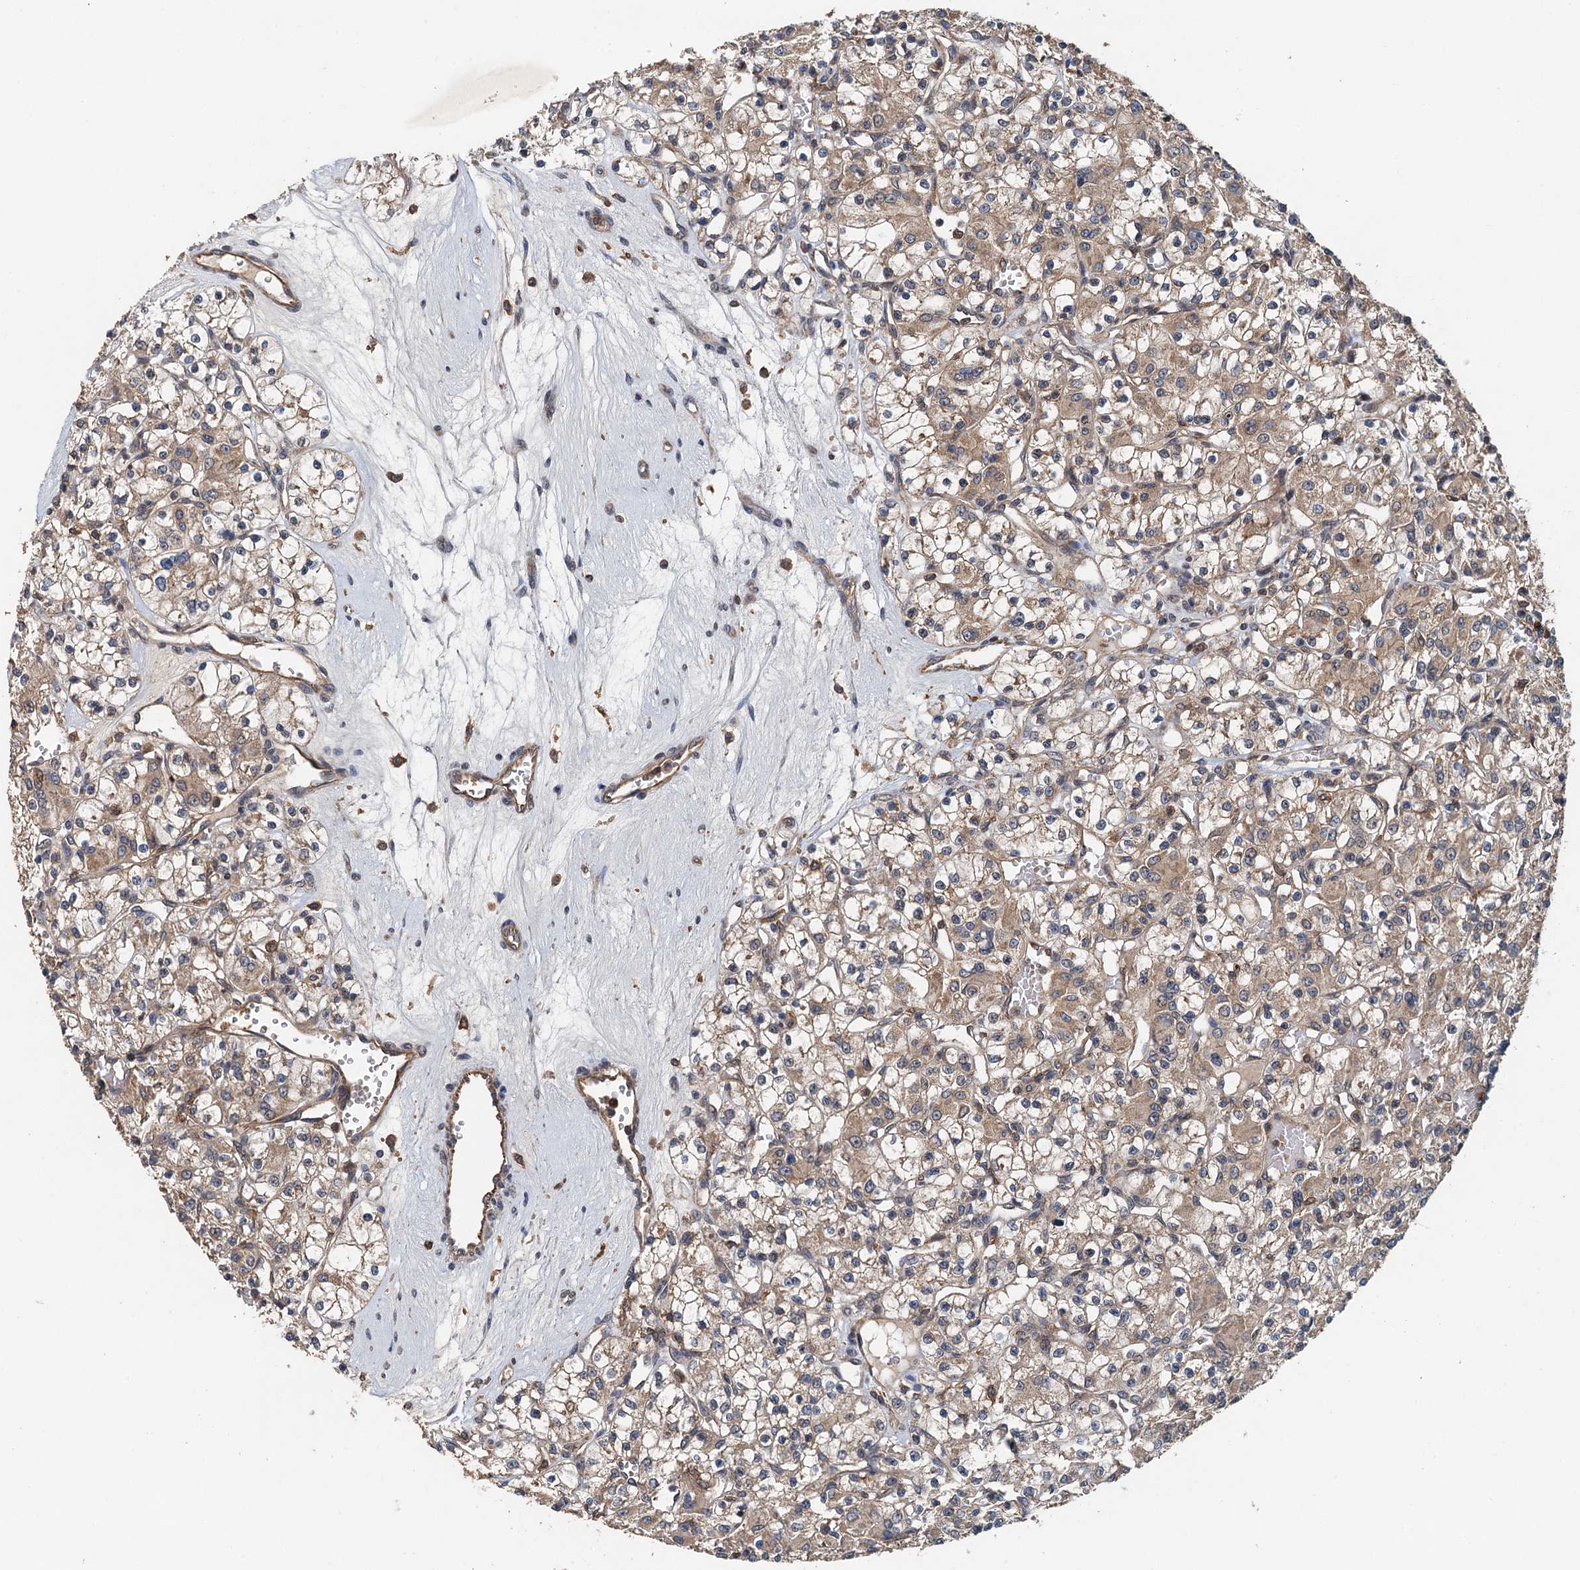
{"staining": {"intensity": "moderate", "quantity": "25%-75%", "location": "cytoplasmic/membranous"}, "tissue": "renal cancer", "cell_type": "Tumor cells", "image_type": "cancer", "snomed": [{"axis": "morphology", "description": "Adenocarcinoma, NOS"}, {"axis": "topography", "description": "Kidney"}], "caption": "Immunohistochemical staining of human renal cancer (adenocarcinoma) demonstrates moderate cytoplasmic/membranous protein expression in approximately 25%-75% of tumor cells. The protein is shown in brown color, while the nuclei are stained blue.", "gene": "BORCS5", "patient": {"sex": "female", "age": 59}}